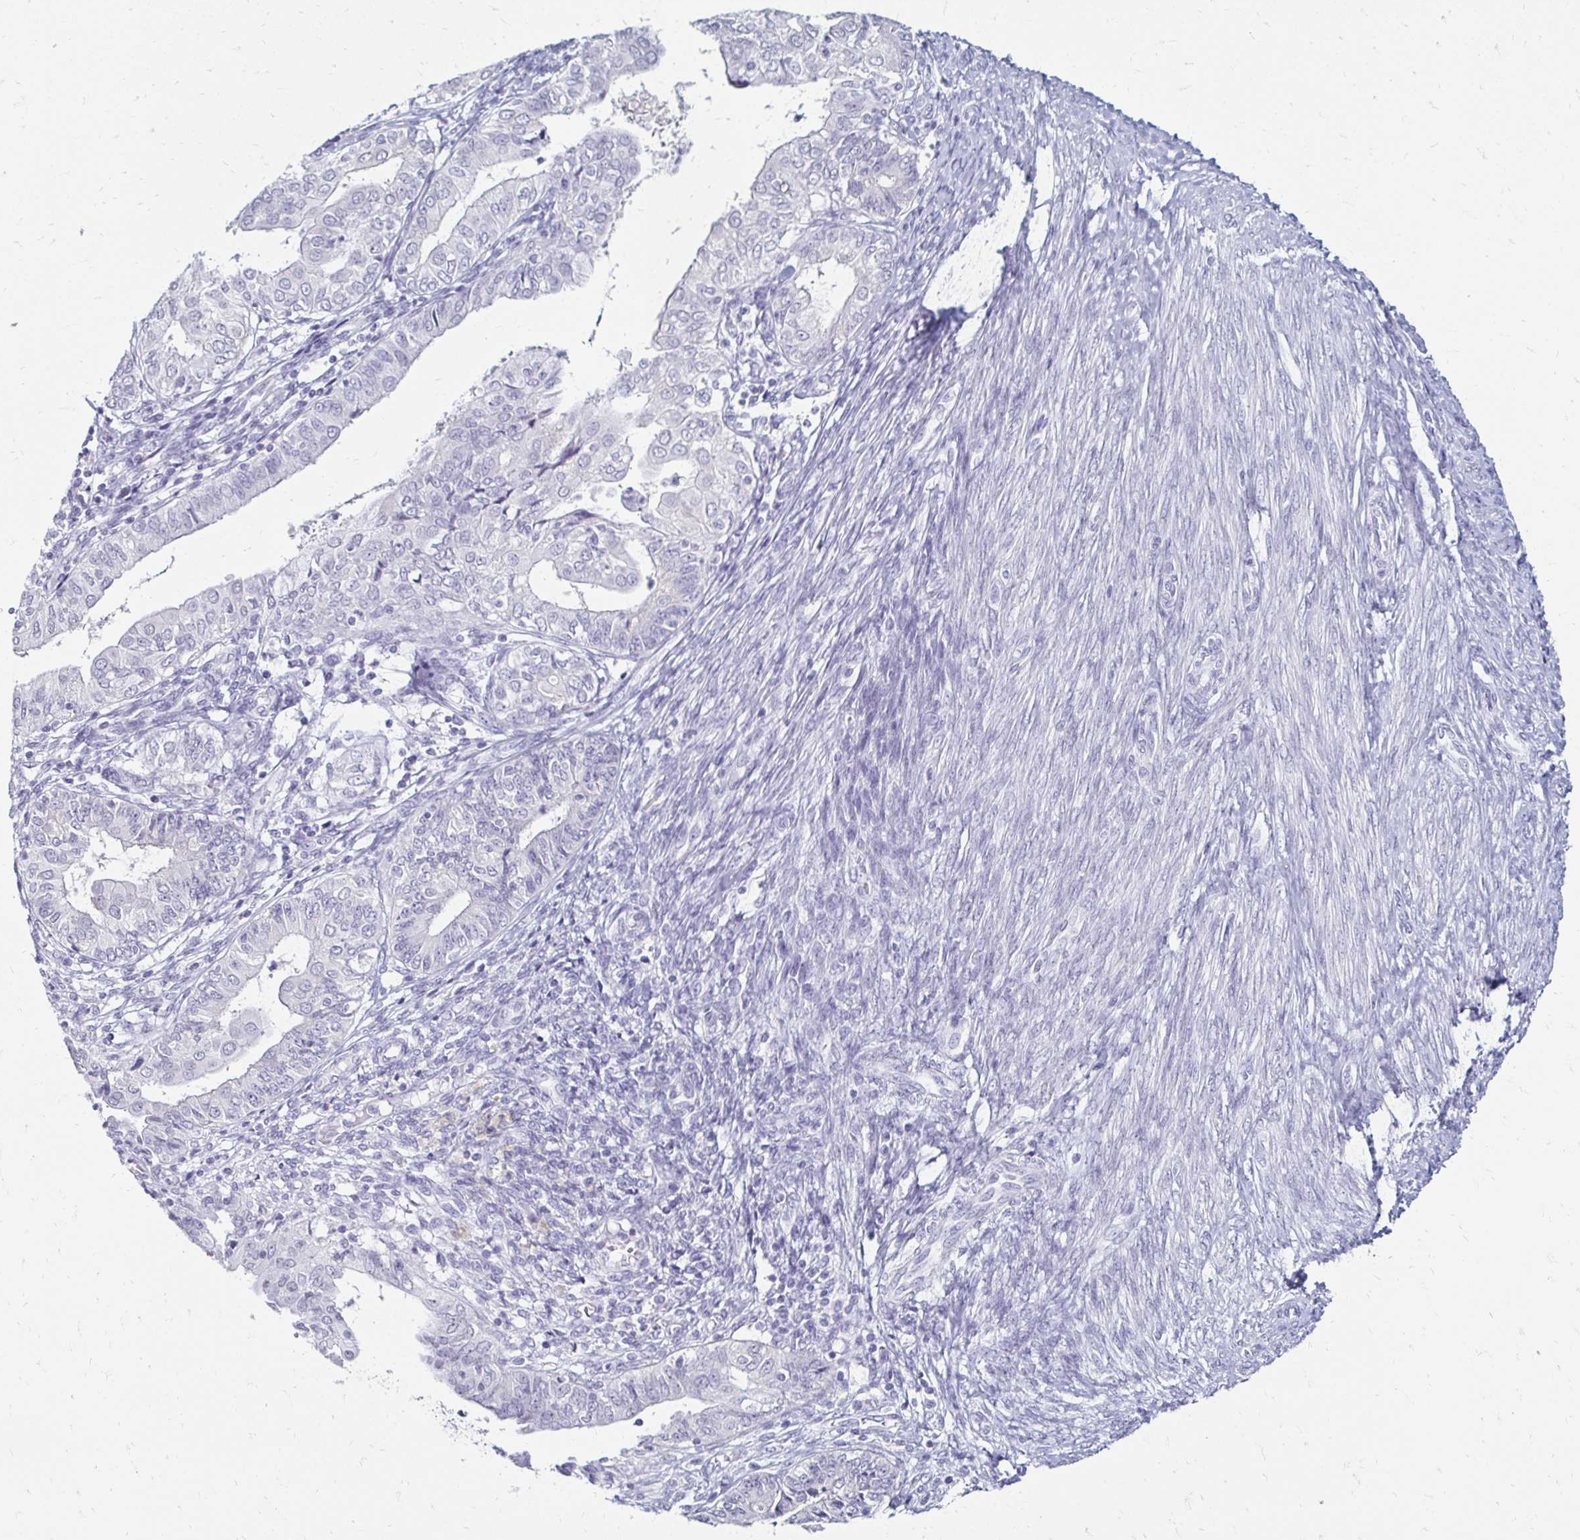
{"staining": {"intensity": "negative", "quantity": "none", "location": "none"}, "tissue": "endometrial cancer", "cell_type": "Tumor cells", "image_type": "cancer", "snomed": [{"axis": "morphology", "description": "Adenocarcinoma, NOS"}, {"axis": "topography", "description": "Endometrium"}], "caption": "Micrograph shows no protein staining in tumor cells of adenocarcinoma (endometrial) tissue. (DAB IHC, high magnification).", "gene": "TOMM34", "patient": {"sex": "female", "age": 68}}